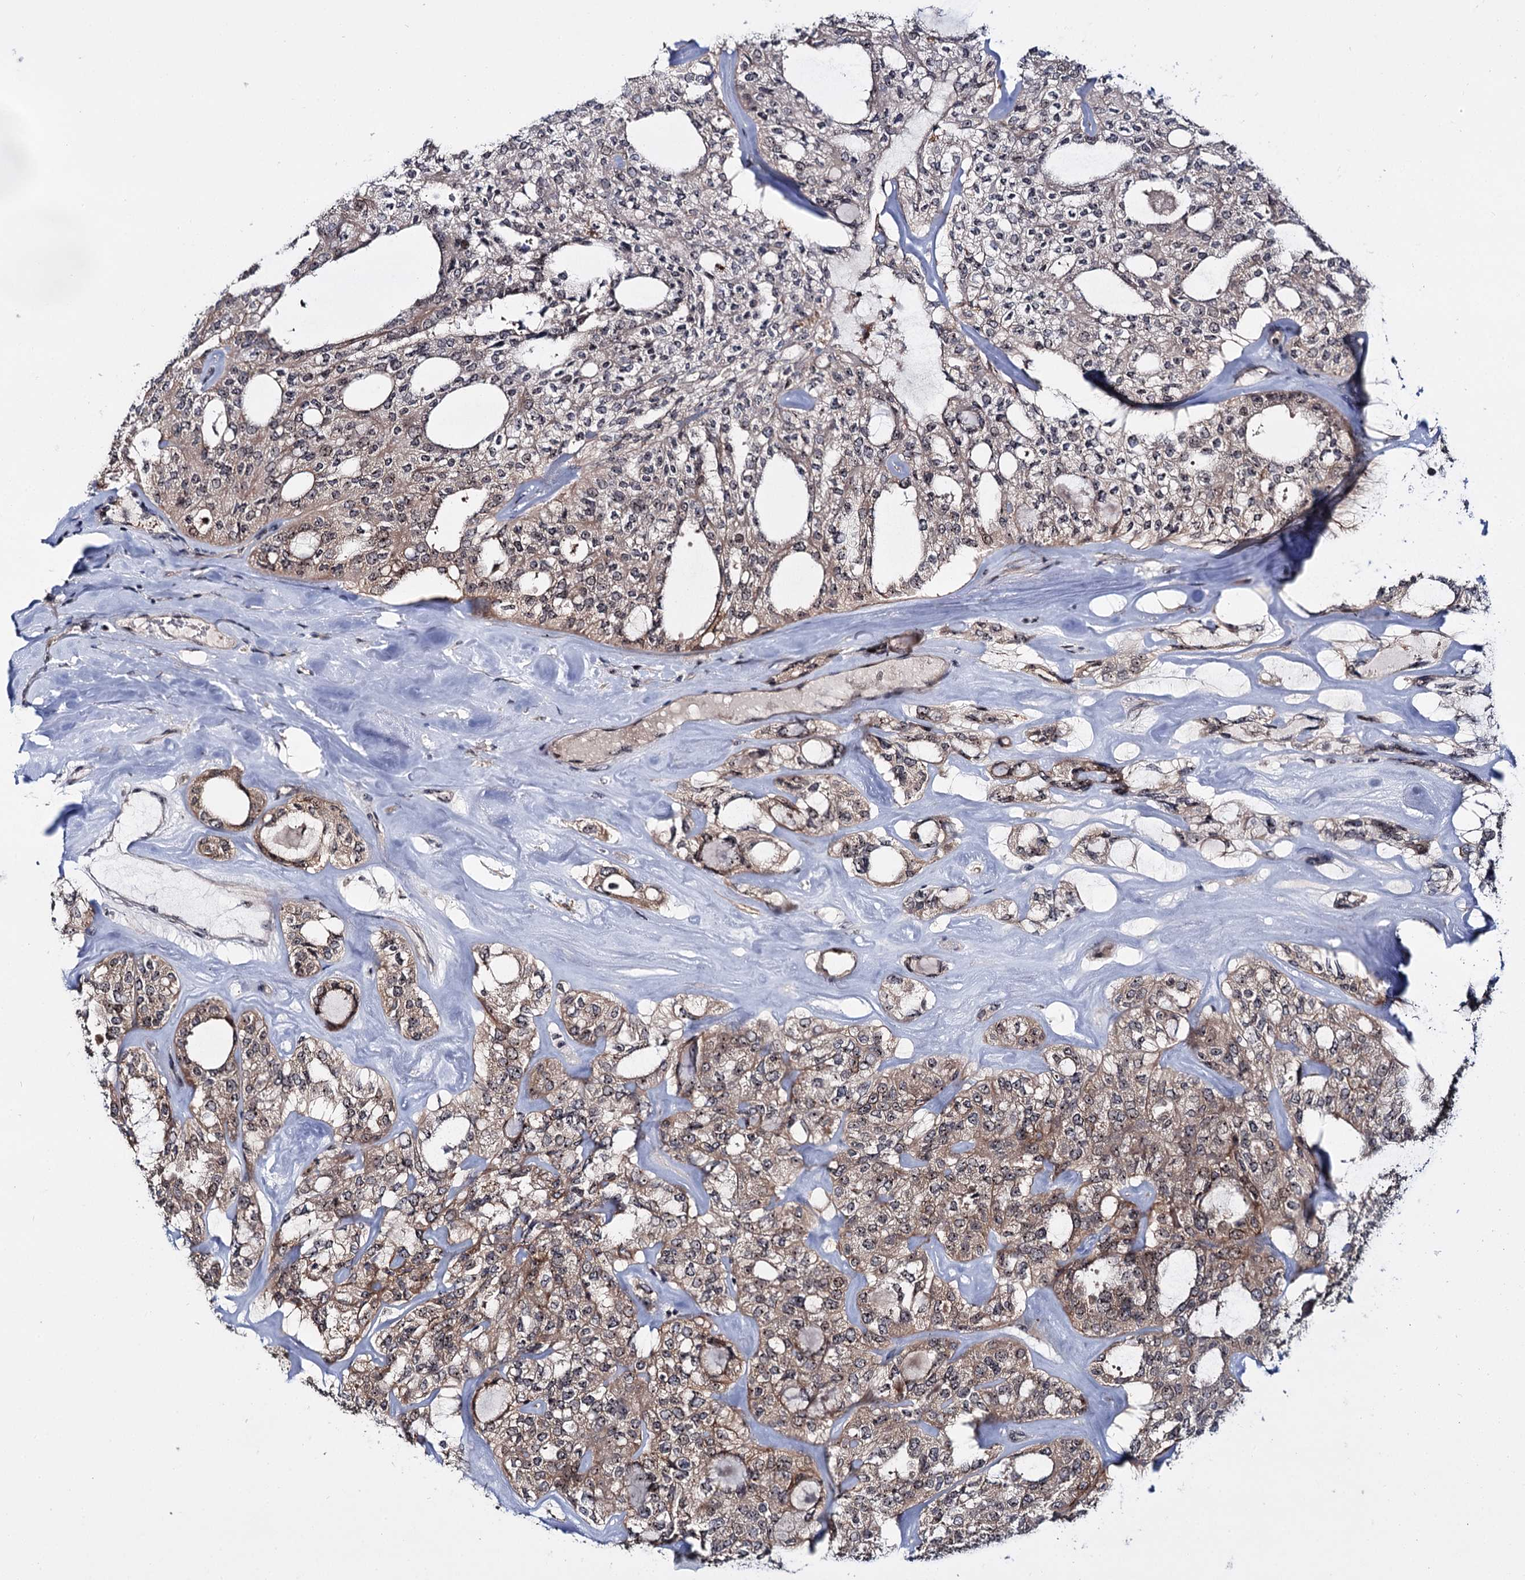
{"staining": {"intensity": "weak", "quantity": "25%-75%", "location": "cytoplasmic/membranous,nuclear"}, "tissue": "thyroid cancer", "cell_type": "Tumor cells", "image_type": "cancer", "snomed": [{"axis": "morphology", "description": "Follicular adenoma carcinoma, NOS"}, {"axis": "topography", "description": "Thyroid gland"}], "caption": "IHC histopathology image of neoplastic tissue: thyroid follicular adenoma carcinoma stained using immunohistochemistry (IHC) reveals low levels of weak protein expression localized specifically in the cytoplasmic/membranous and nuclear of tumor cells, appearing as a cytoplasmic/membranous and nuclear brown color.", "gene": "SUPT20H", "patient": {"sex": "male", "age": 75}}